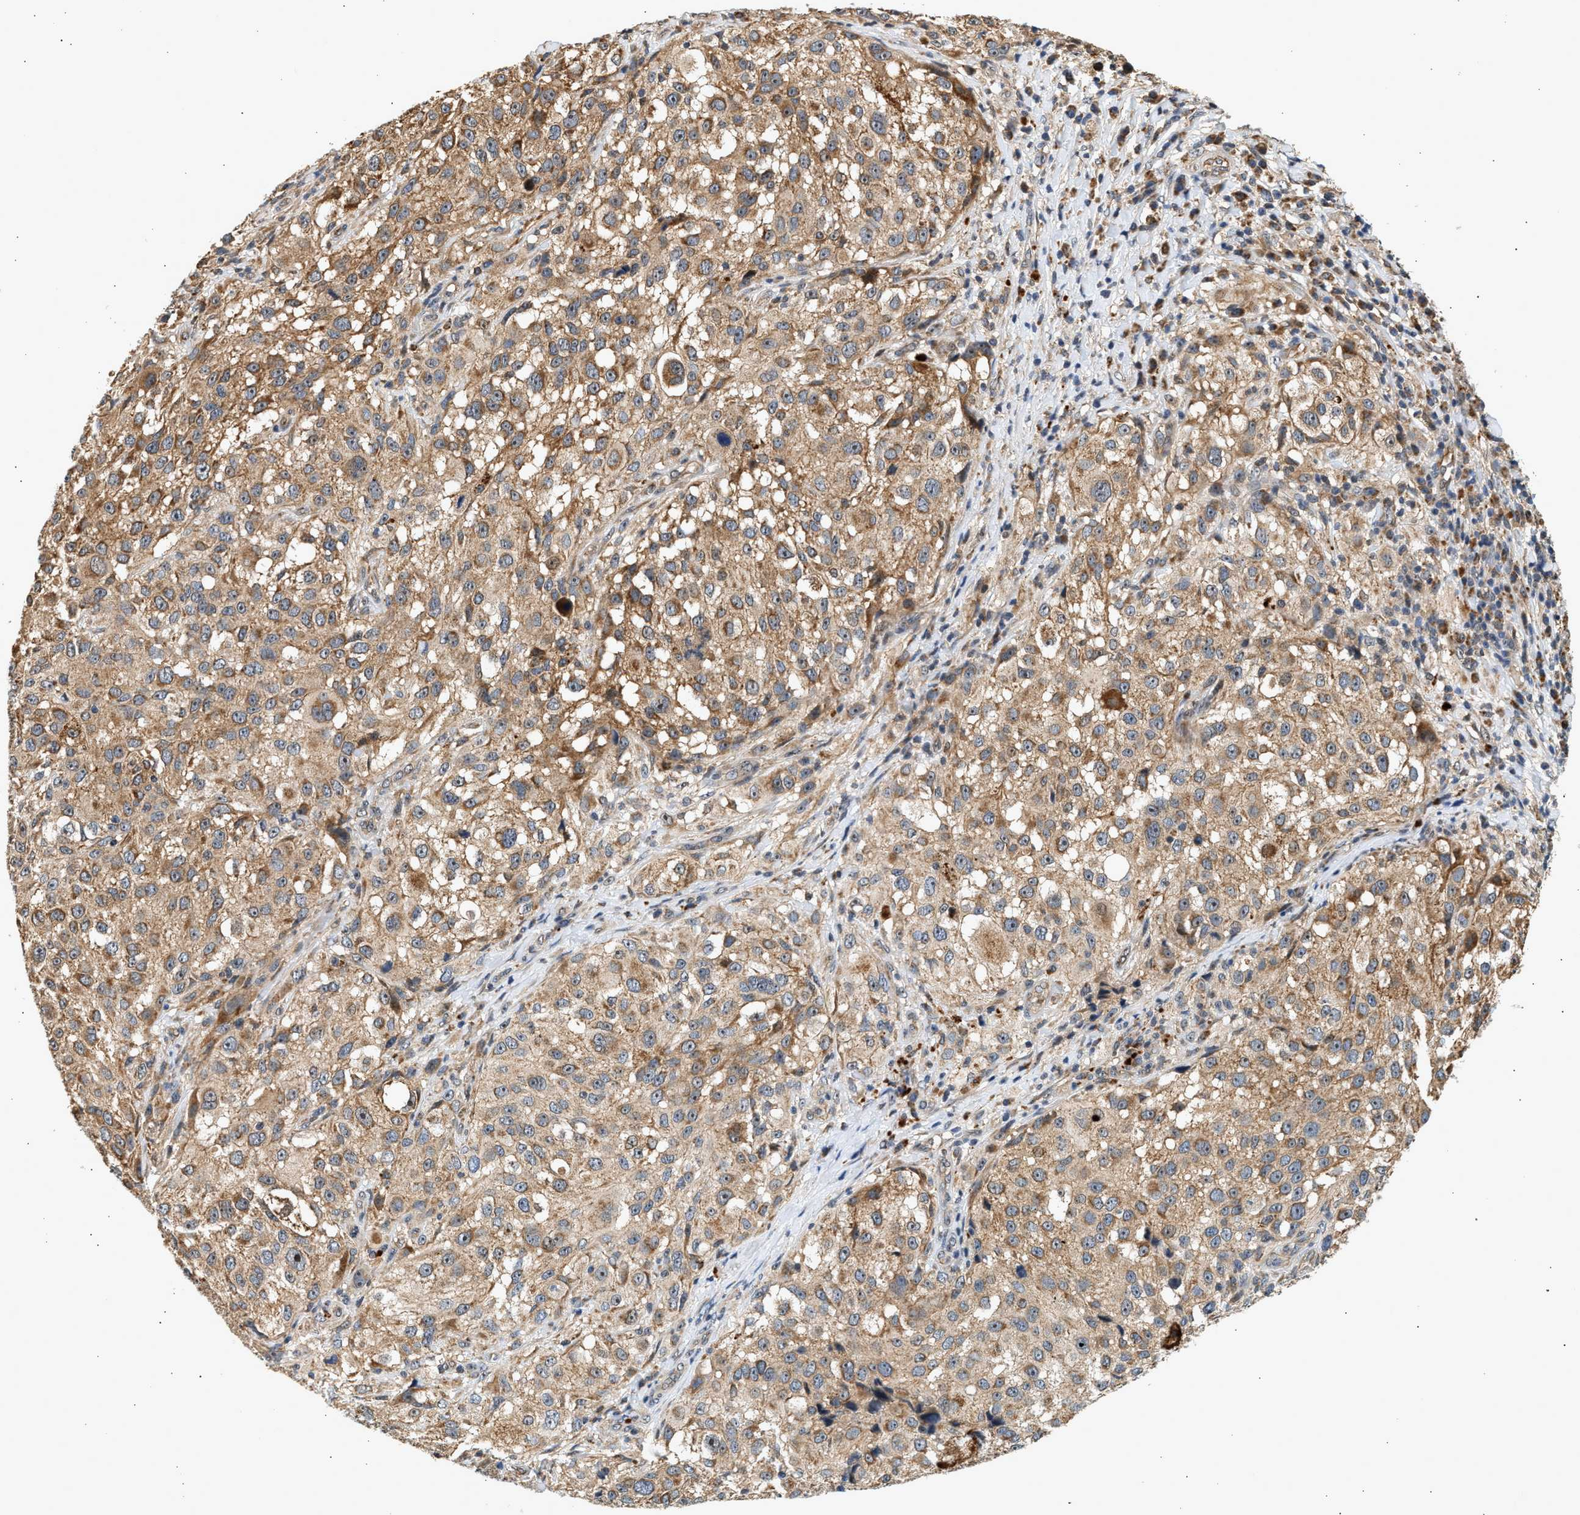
{"staining": {"intensity": "moderate", "quantity": ">75%", "location": "cytoplasmic/membranous"}, "tissue": "melanoma", "cell_type": "Tumor cells", "image_type": "cancer", "snomed": [{"axis": "morphology", "description": "Necrosis, NOS"}, {"axis": "morphology", "description": "Malignant melanoma, NOS"}, {"axis": "topography", "description": "Skin"}], "caption": "Protein expression analysis of human melanoma reveals moderate cytoplasmic/membranous positivity in about >75% of tumor cells.", "gene": "DUSP14", "patient": {"sex": "female", "age": 87}}